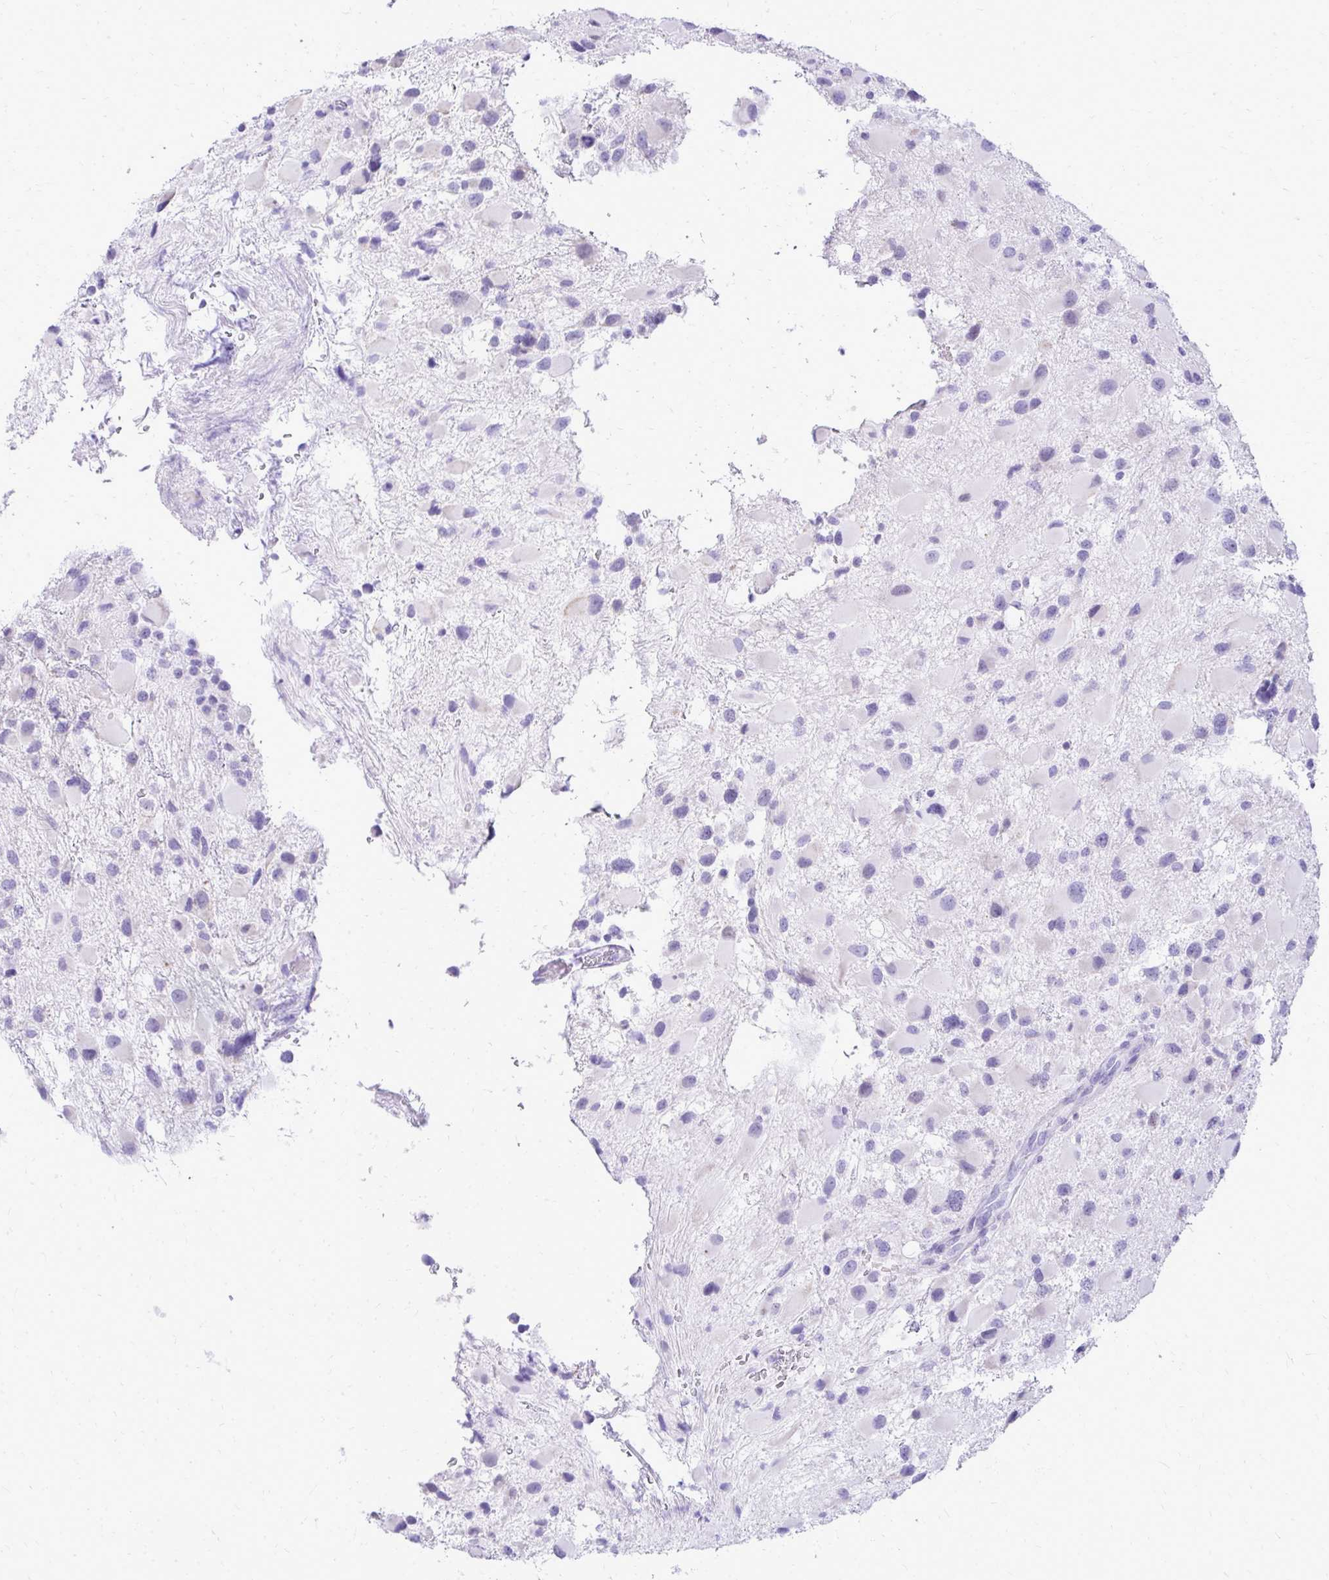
{"staining": {"intensity": "negative", "quantity": "none", "location": "none"}, "tissue": "glioma", "cell_type": "Tumor cells", "image_type": "cancer", "snomed": [{"axis": "morphology", "description": "Glioma, malignant, High grade"}, {"axis": "topography", "description": "Brain"}], "caption": "This photomicrograph is of glioma stained with IHC to label a protein in brown with the nuclei are counter-stained blue. There is no staining in tumor cells. The staining was performed using DAB (3,3'-diaminobenzidine) to visualize the protein expression in brown, while the nuclei were stained in blue with hematoxylin (Magnification: 20x).", "gene": "RALYL", "patient": {"sex": "female", "age": 40}}